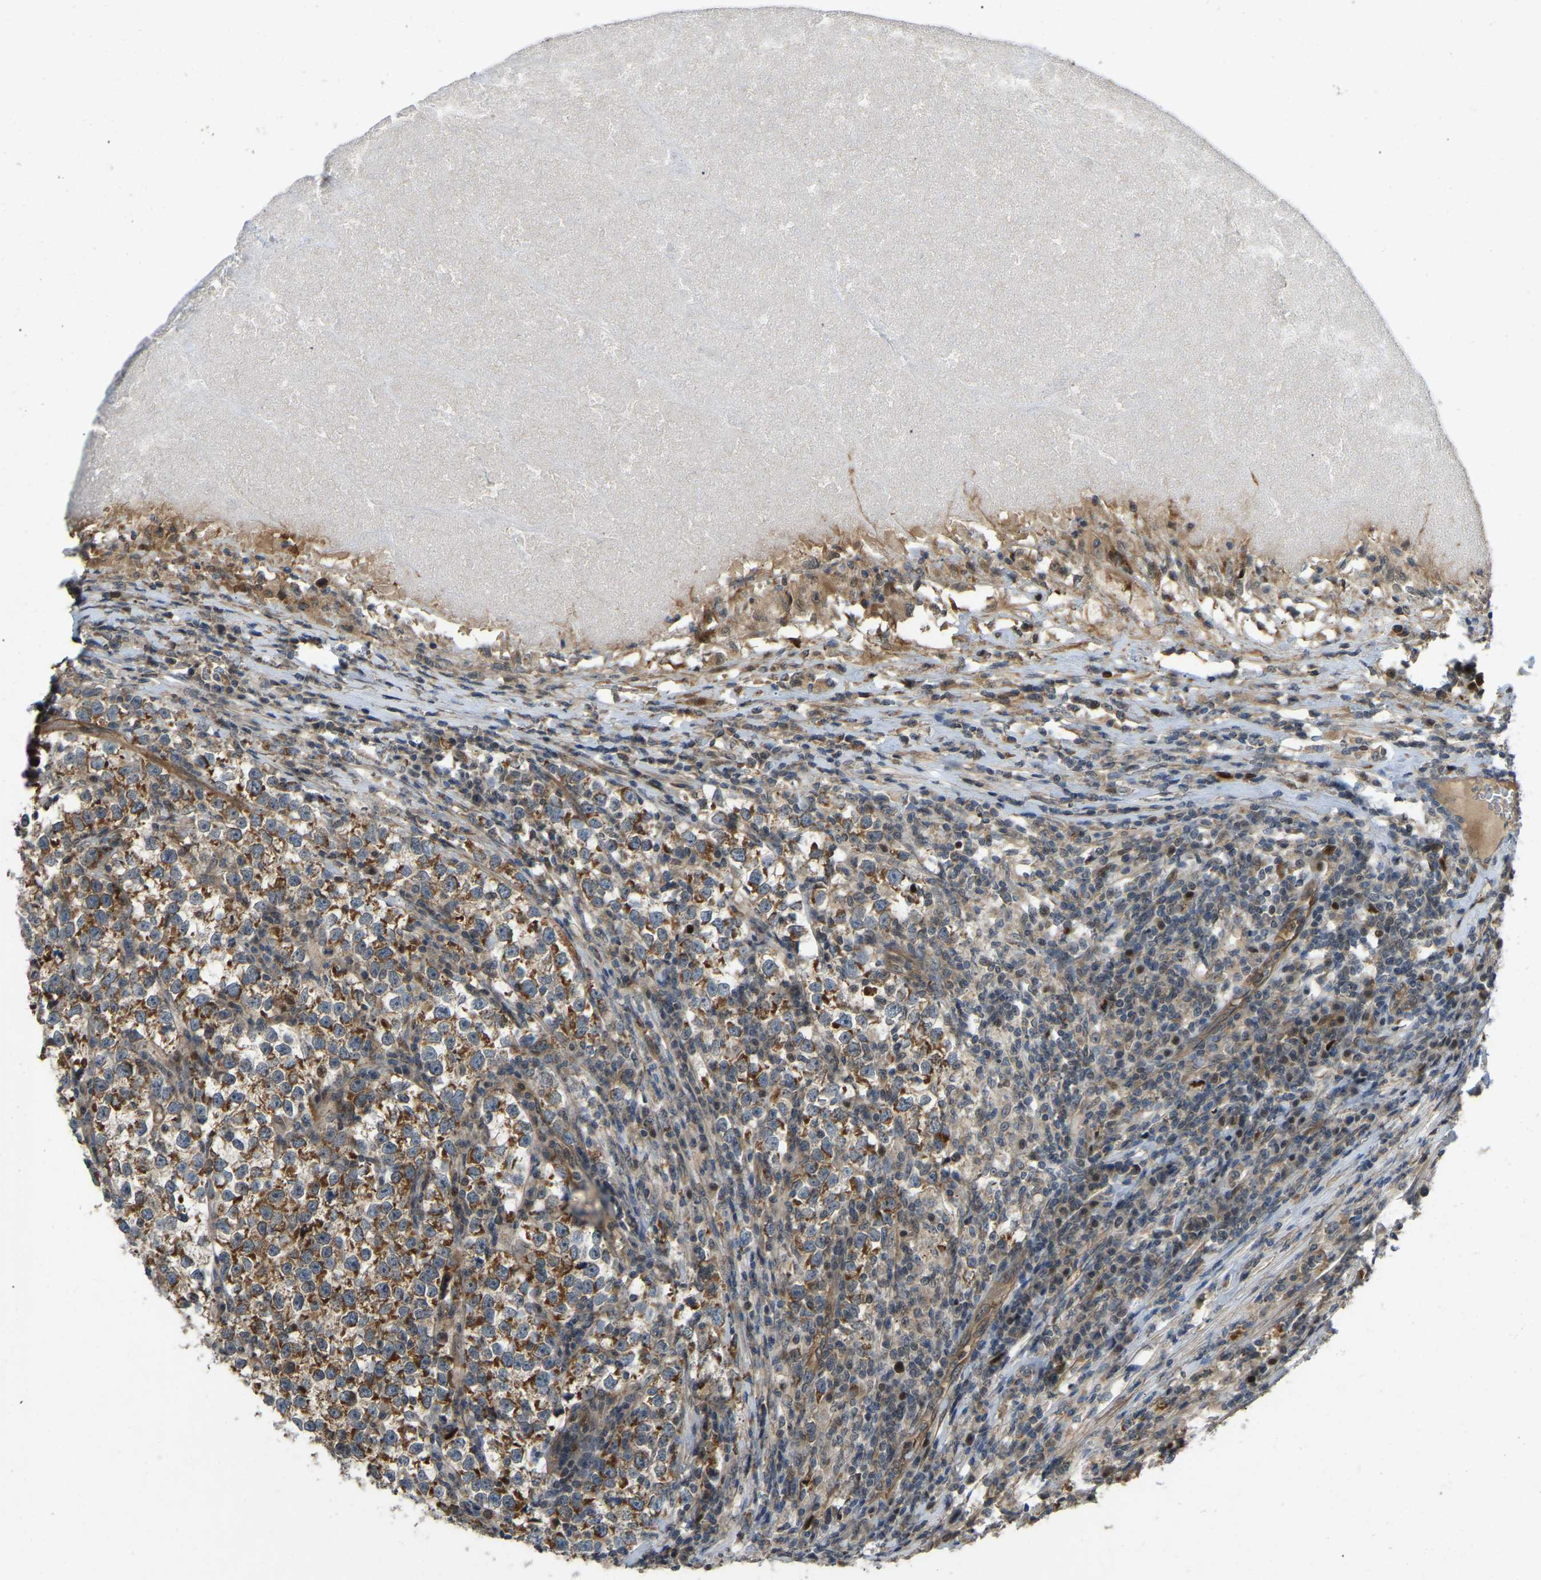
{"staining": {"intensity": "moderate", "quantity": ">75%", "location": "cytoplasmic/membranous"}, "tissue": "testis cancer", "cell_type": "Tumor cells", "image_type": "cancer", "snomed": [{"axis": "morphology", "description": "Normal tissue, NOS"}, {"axis": "morphology", "description": "Seminoma, NOS"}, {"axis": "topography", "description": "Testis"}], "caption": "Human testis cancer stained with a brown dye reveals moderate cytoplasmic/membranous positive staining in approximately >75% of tumor cells.", "gene": "C21orf91", "patient": {"sex": "male", "age": 43}}